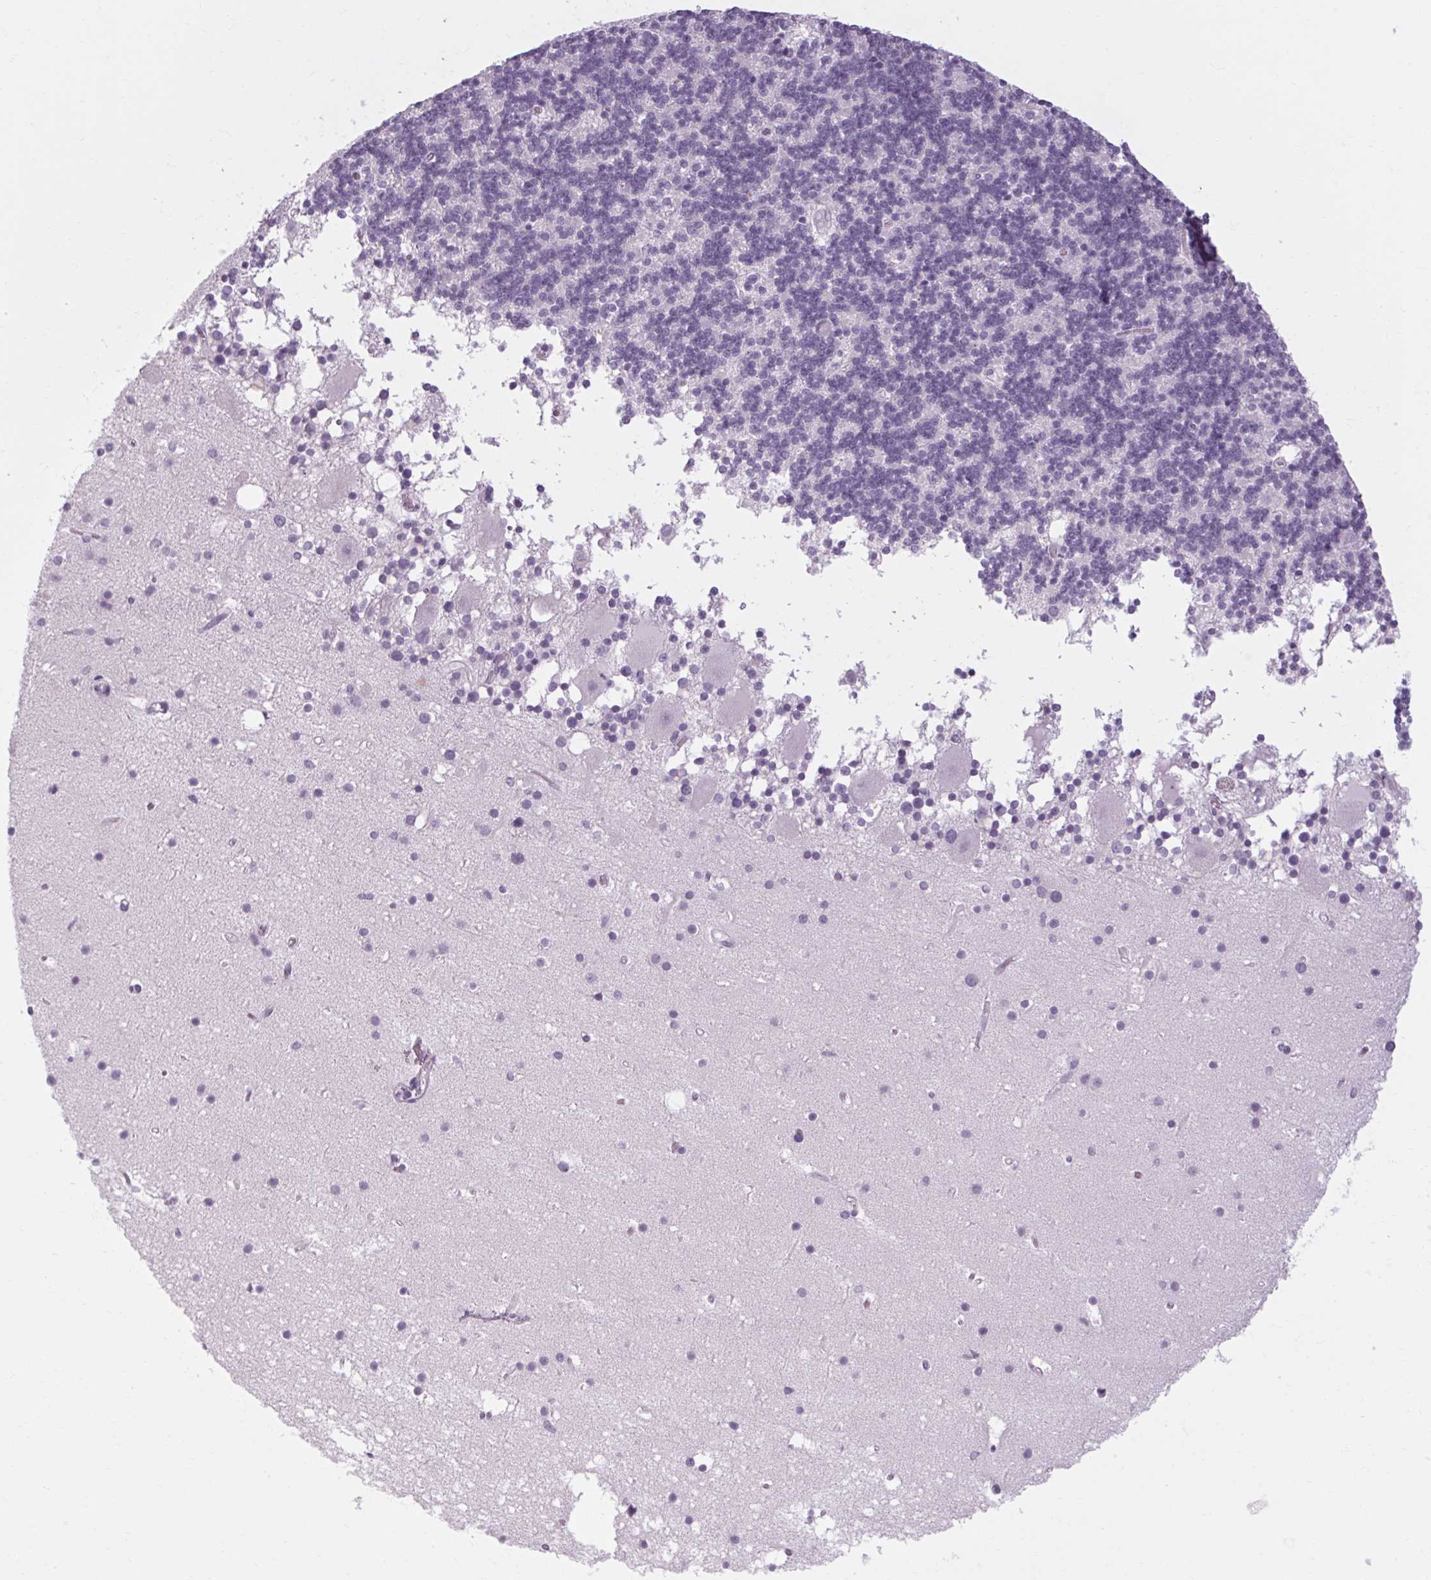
{"staining": {"intensity": "negative", "quantity": "none", "location": "none"}, "tissue": "cerebellum", "cell_type": "Cells in granular layer", "image_type": "normal", "snomed": [{"axis": "morphology", "description": "Normal tissue, NOS"}, {"axis": "topography", "description": "Cerebellum"}], "caption": "Immunohistochemistry micrograph of normal cerebellum stained for a protein (brown), which exhibits no positivity in cells in granular layer. The staining is performed using DAB (3,3'-diaminobenzidine) brown chromogen with nuclei counter-stained in using hematoxylin.", "gene": "POMC", "patient": {"sex": "male", "age": 70}}